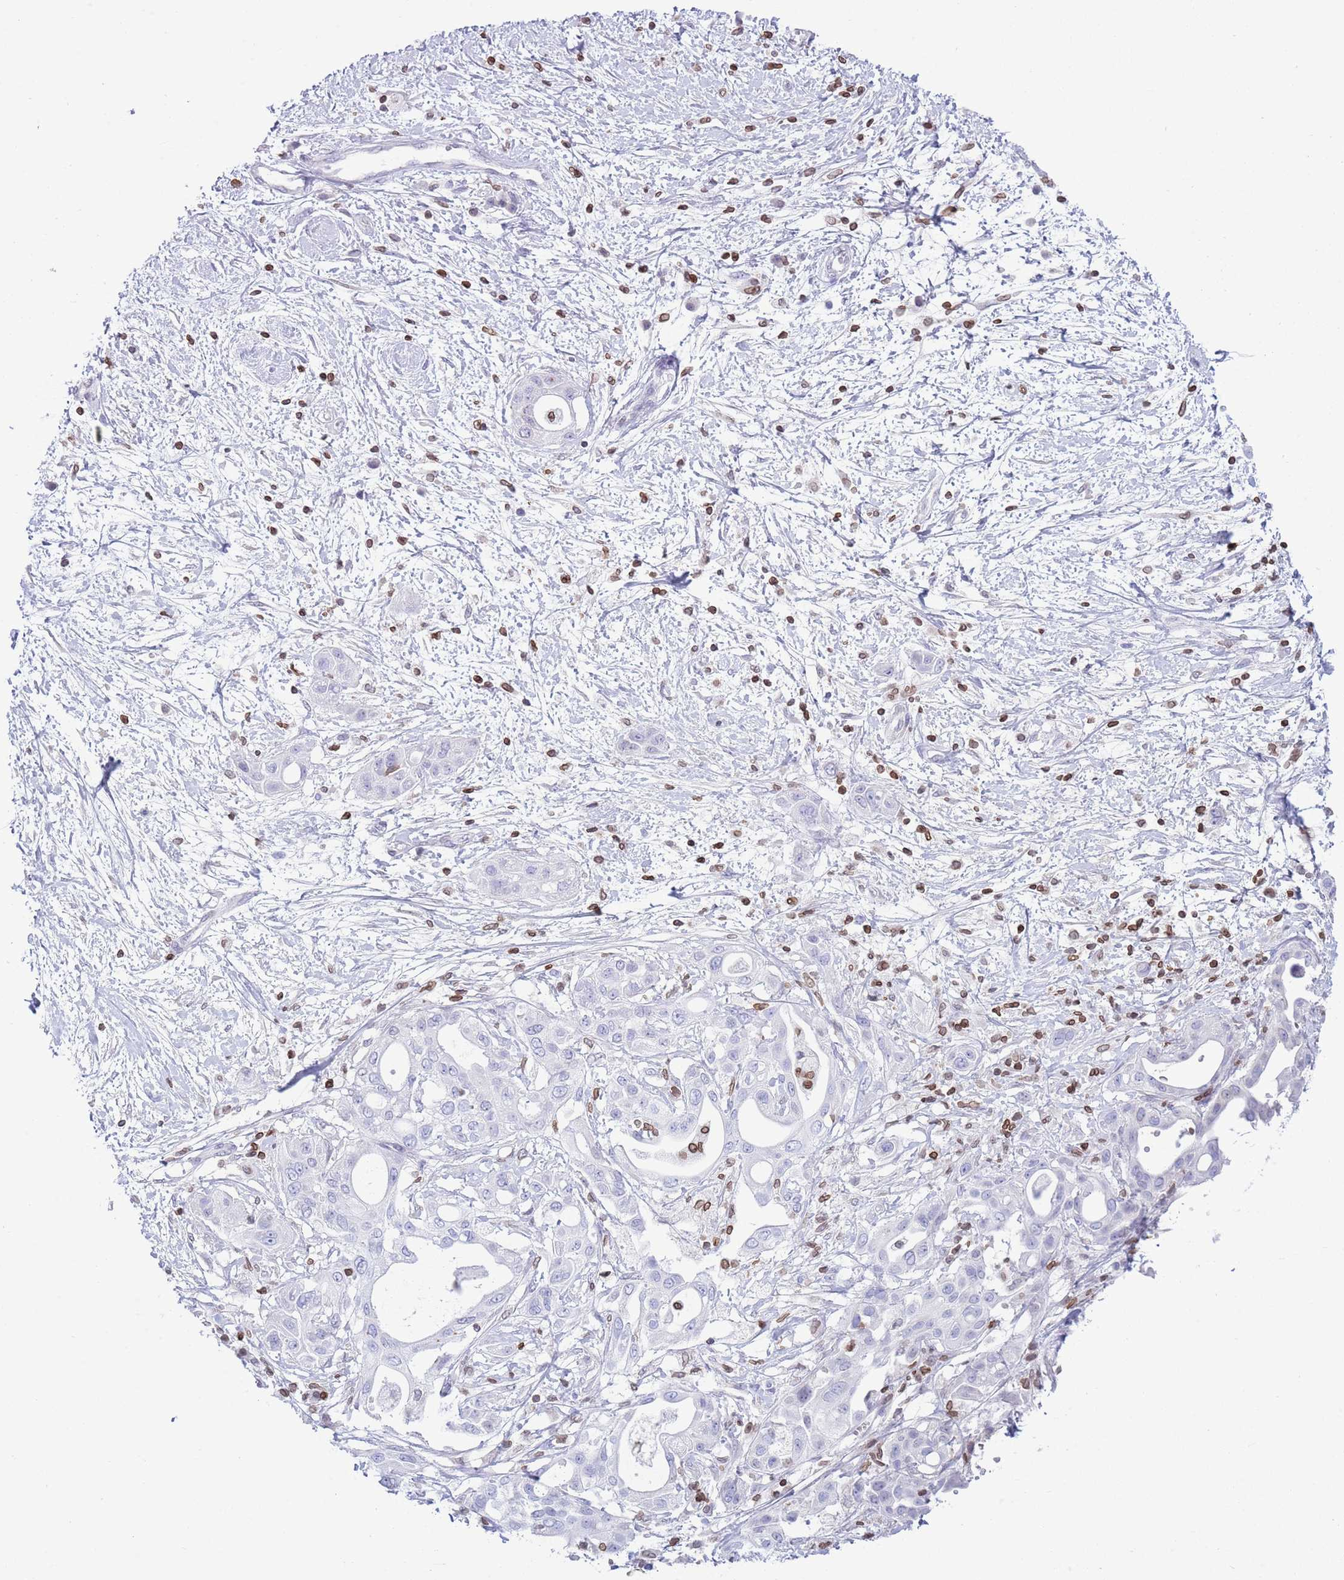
{"staining": {"intensity": "negative", "quantity": "none", "location": "none"}, "tissue": "pancreatic cancer", "cell_type": "Tumor cells", "image_type": "cancer", "snomed": [{"axis": "morphology", "description": "Adenocarcinoma, NOS"}, {"axis": "topography", "description": "Pancreas"}], "caption": "IHC of human pancreatic adenocarcinoma displays no expression in tumor cells.", "gene": "LBR", "patient": {"sex": "male", "age": 68}}